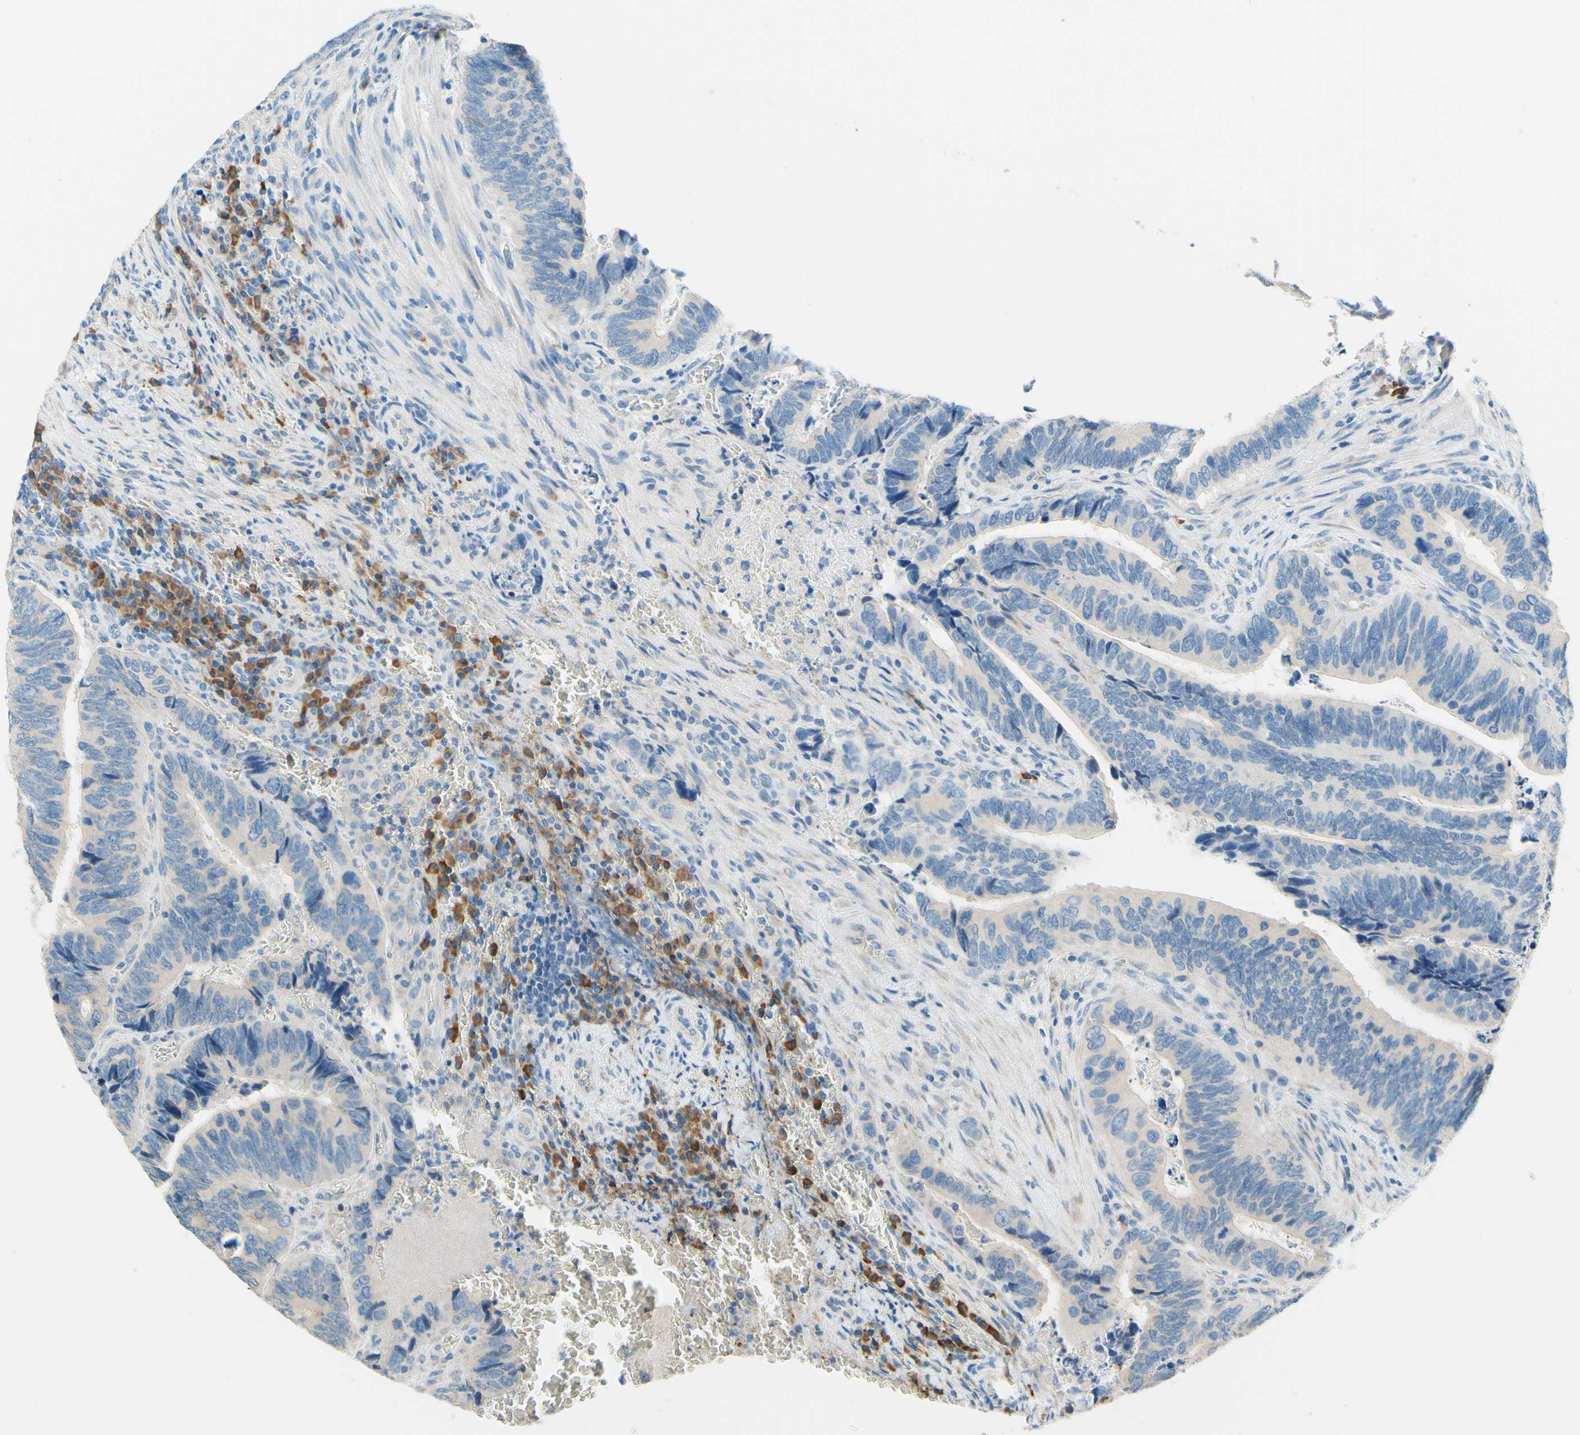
{"staining": {"intensity": "negative", "quantity": "none", "location": "none"}, "tissue": "colorectal cancer", "cell_type": "Tumor cells", "image_type": "cancer", "snomed": [{"axis": "morphology", "description": "Adenocarcinoma, NOS"}, {"axis": "topography", "description": "Colon"}], "caption": "The image exhibits no staining of tumor cells in colorectal adenocarcinoma.", "gene": "PASD1", "patient": {"sex": "male", "age": 72}}